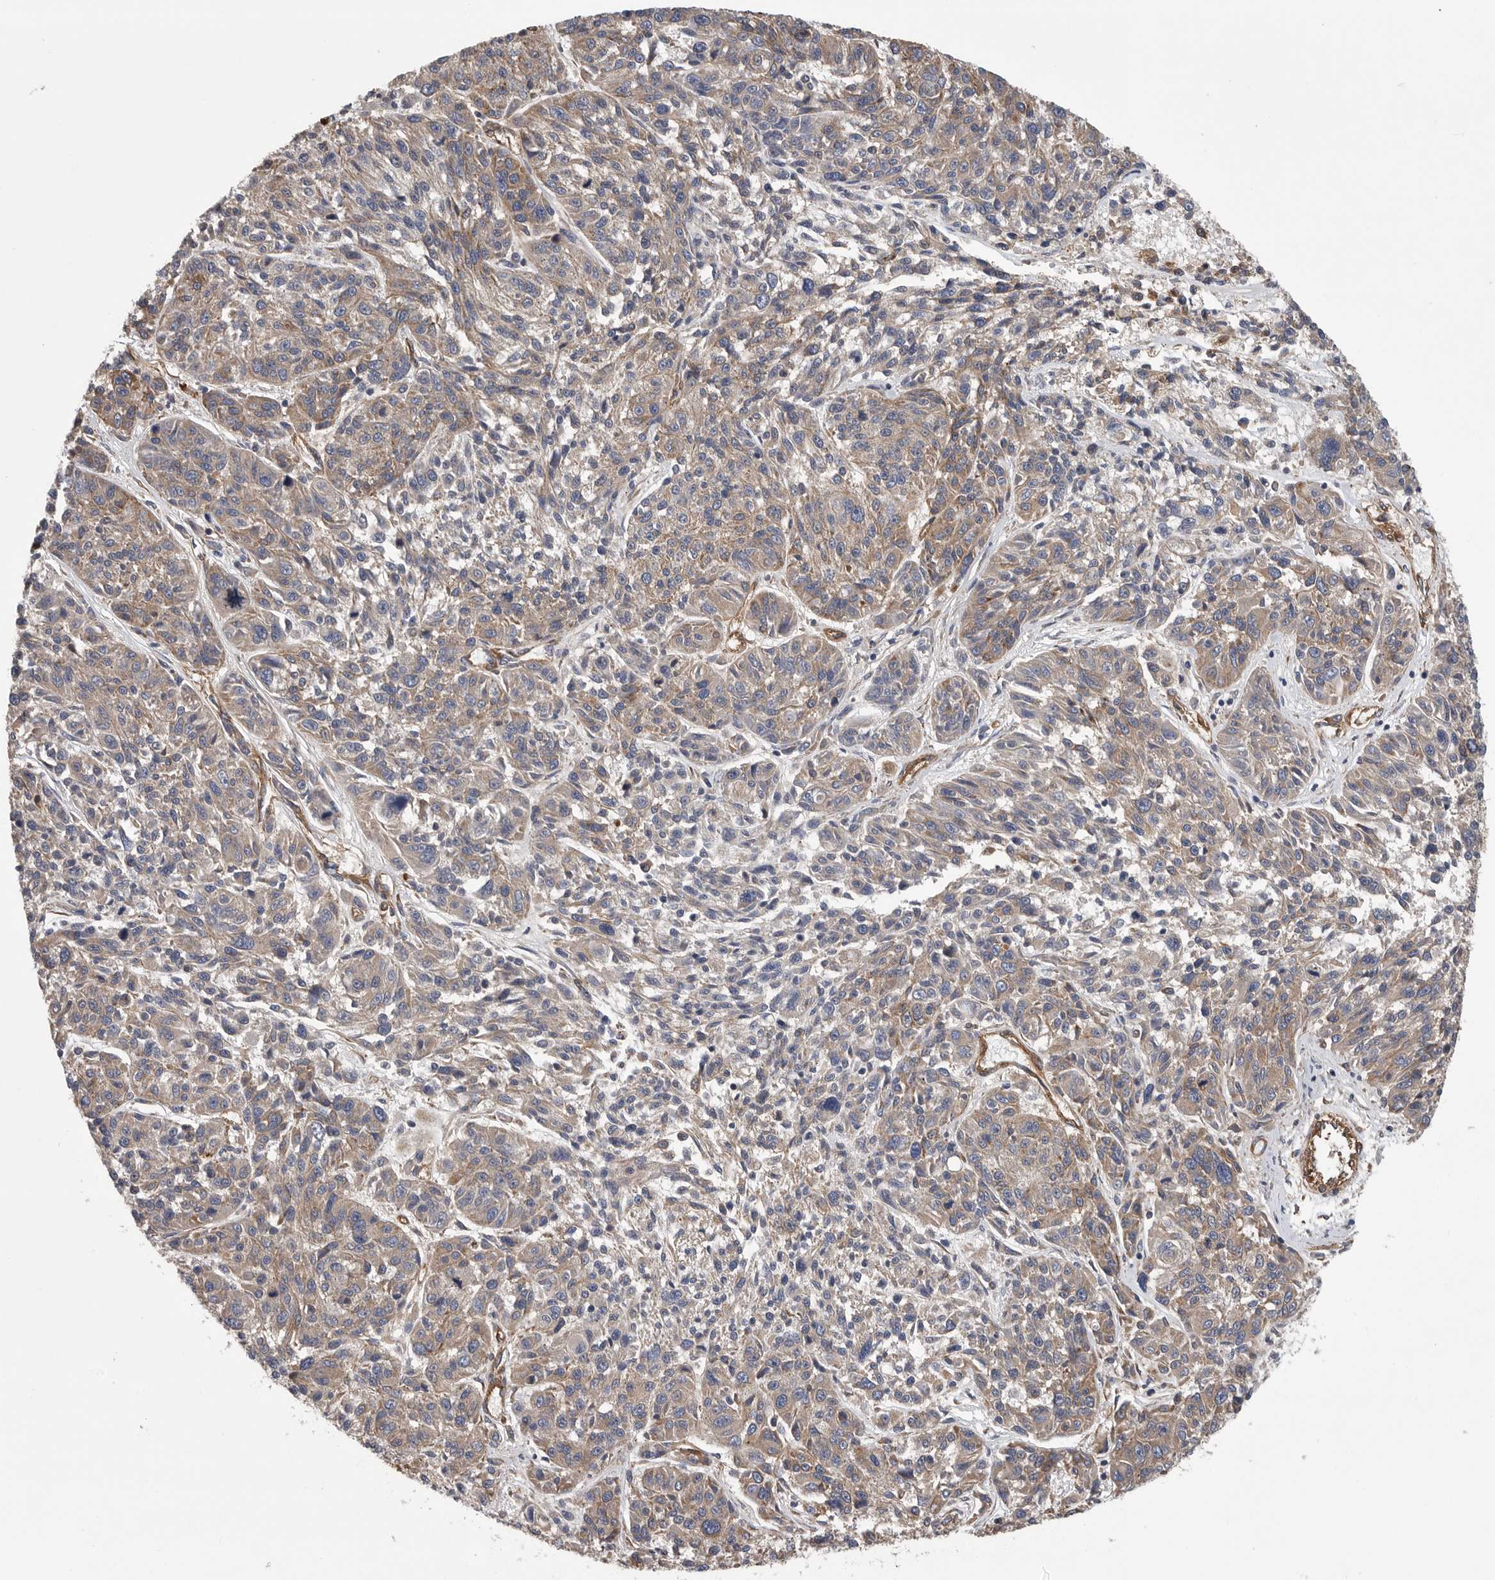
{"staining": {"intensity": "weak", "quantity": ">75%", "location": "cytoplasmic/membranous"}, "tissue": "melanoma", "cell_type": "Tumor cells", "image_type": "cancer", "snomed": [{"axis": "morphology", "description": "Malignant melanoma, NOS"}, {"axis": "topography", "description": "Skin"}], "caption": "A brown stain shows weak cytoplasmic/membranous staining of a protein in human malignant melanoma tumor cells.", "gene": "OXR1", "patient": {"sex": "male", "age": 53}}